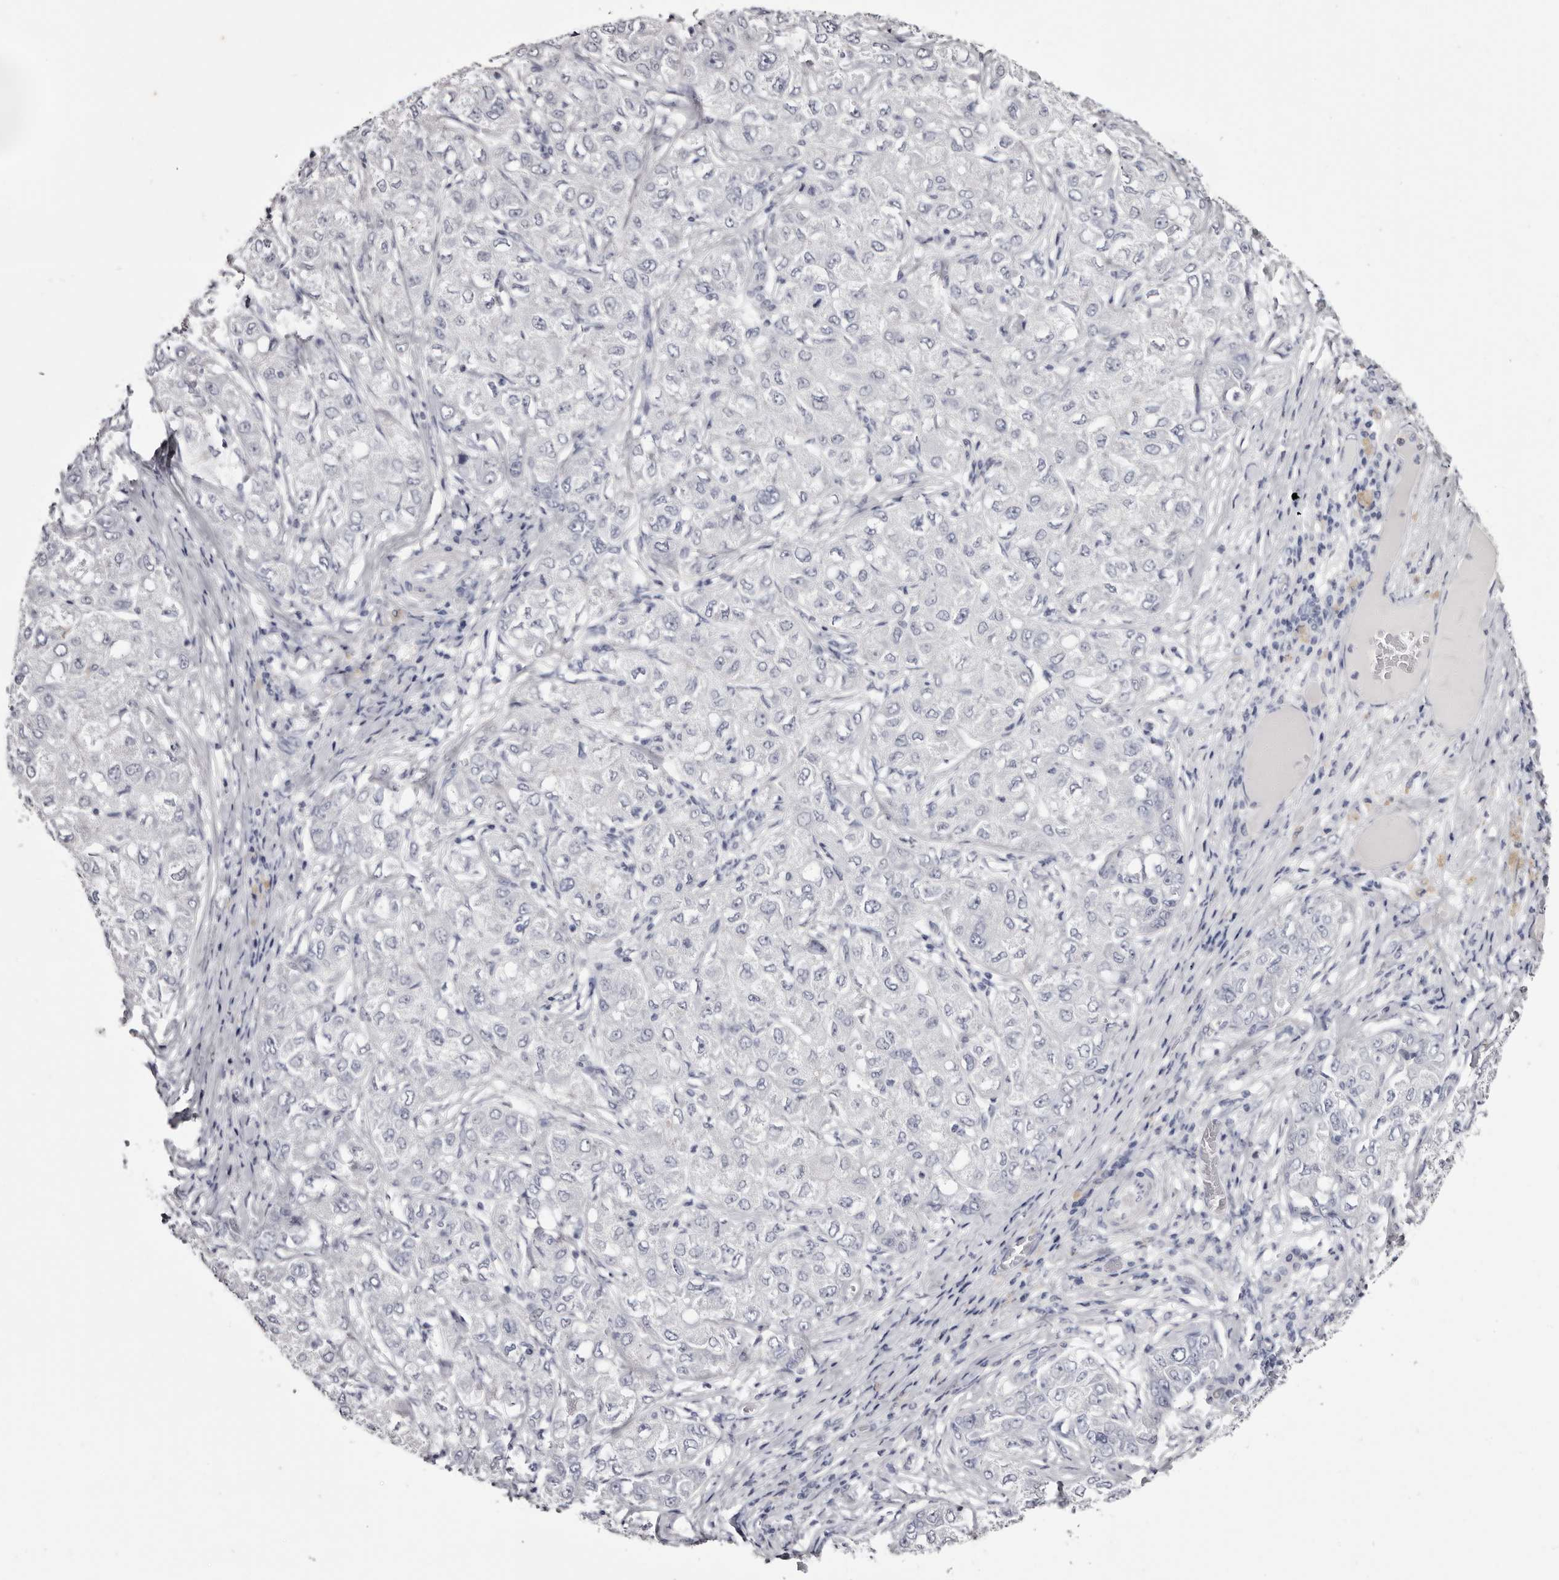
{"staining": {"intensity": "negative", "quantity": "none", "location": "none"}, "tissue": "liver cancer", "cell_type": "Tumor cells", "image_type": "cancer", "snomed": [{"axis": "morphology", "description": "Carcinoma, Hepatocellular, NOS"}, {"axis": "topography", "description": "Liver"}], "caption": "This is an IHC micrograph of human hepatocellular carcinoma (liver). There is no expression in tumor cells.", "gene": "CA6", "patient": {"sex": "male", "age": 80}}